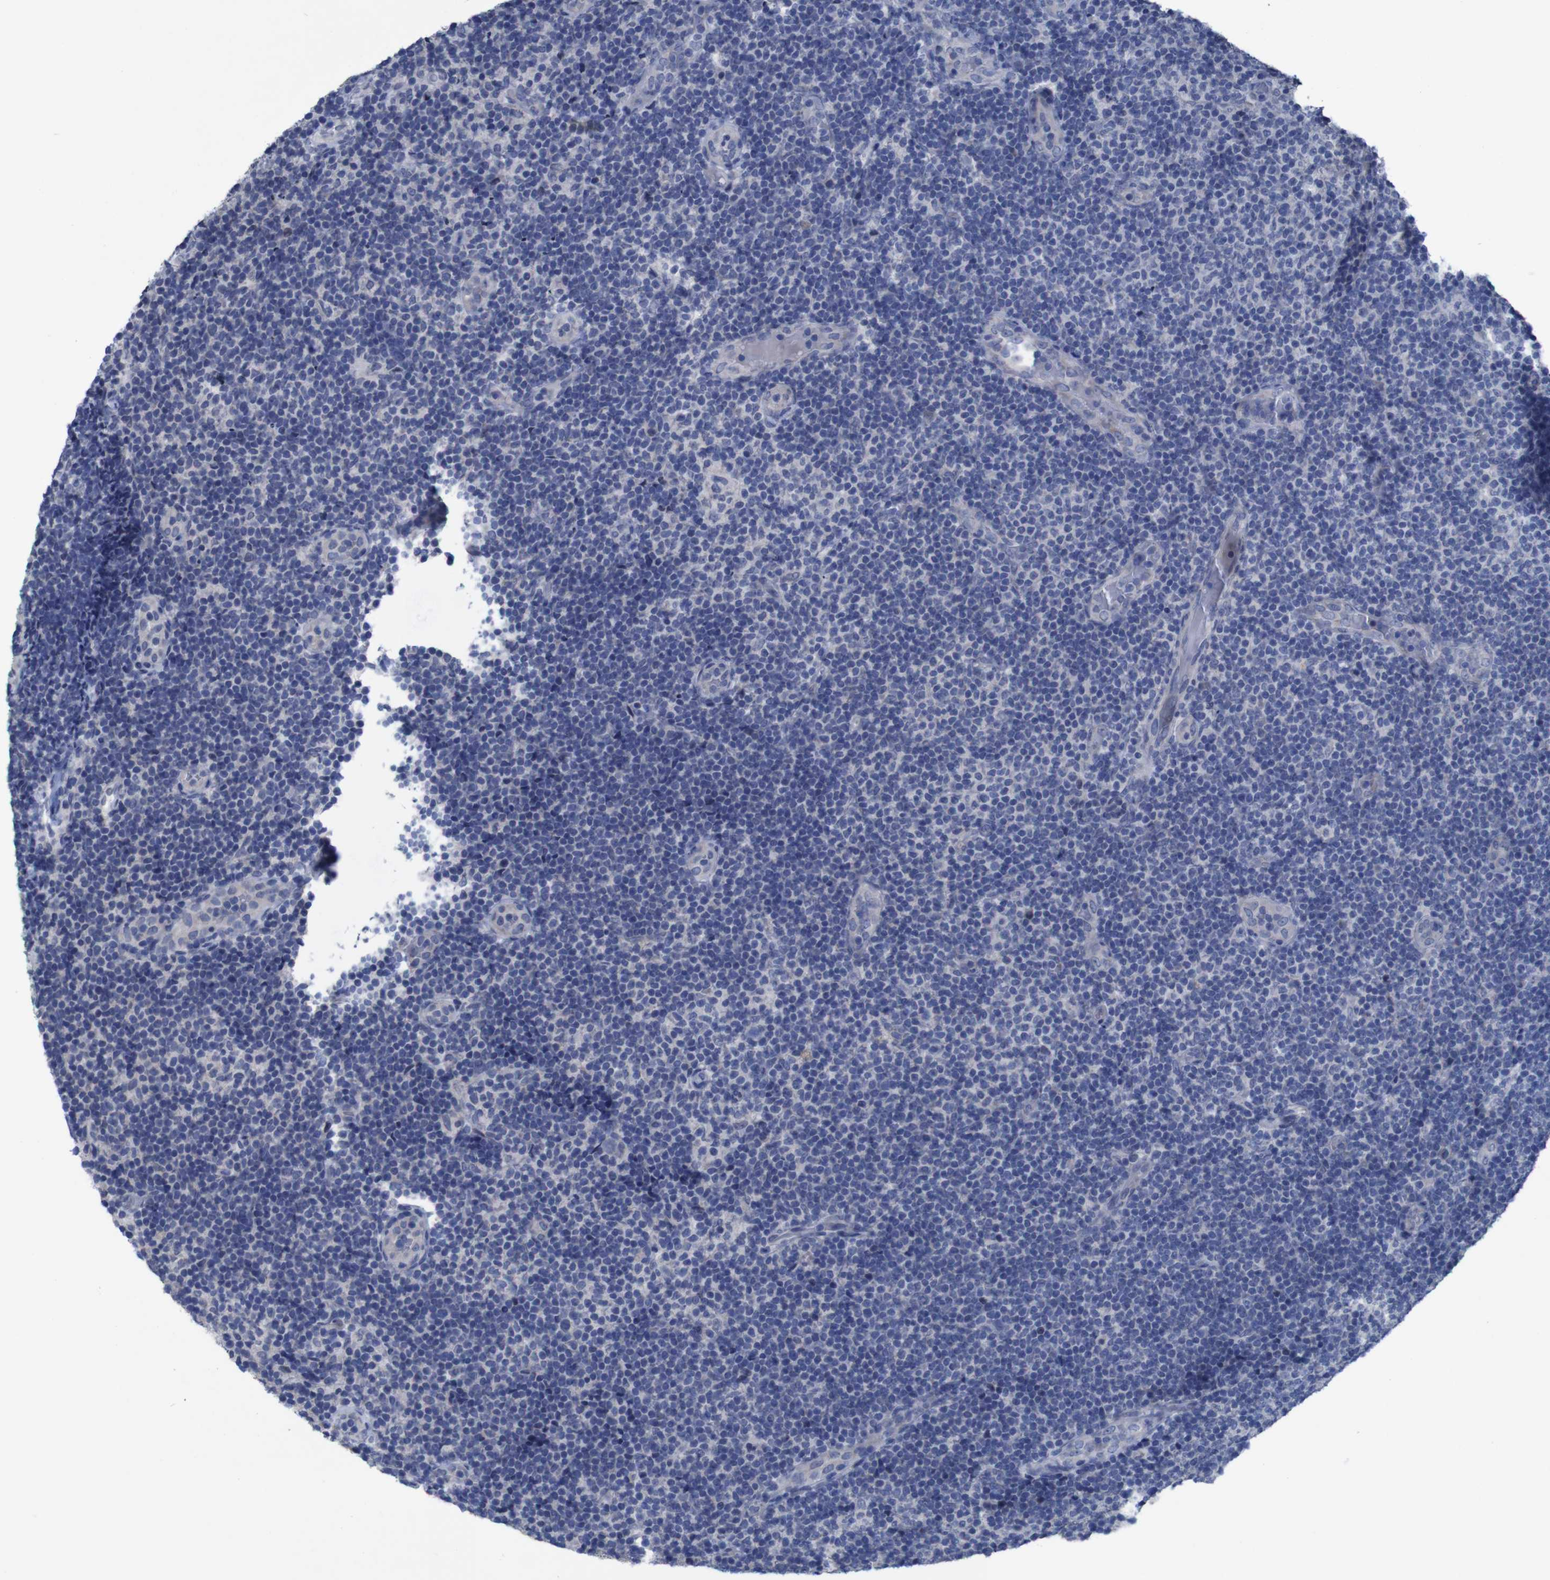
{"staining": {"intensity": "negative", "quantity": "none", "location": "none"}, "tissue": "lymphoma", "cell_type": "Tumor cells", "image_type": "cancer", "snomed": [{"axis": "morphology", "description": "Malignant lymphoma, non-Hodgkin's type, Low grade"}, {"axis": "topography", "description": "Lymph node"}], "caption": "An IHC image of low-grade malignant lymphoma, non-Hodgkin's type is shown. There is no staining in tumor cells of low-grade malignant lymphoma, non-Hodgkin's type.", "gene": "CLDN18", "patient": {"sex": "male", "age": 83}}